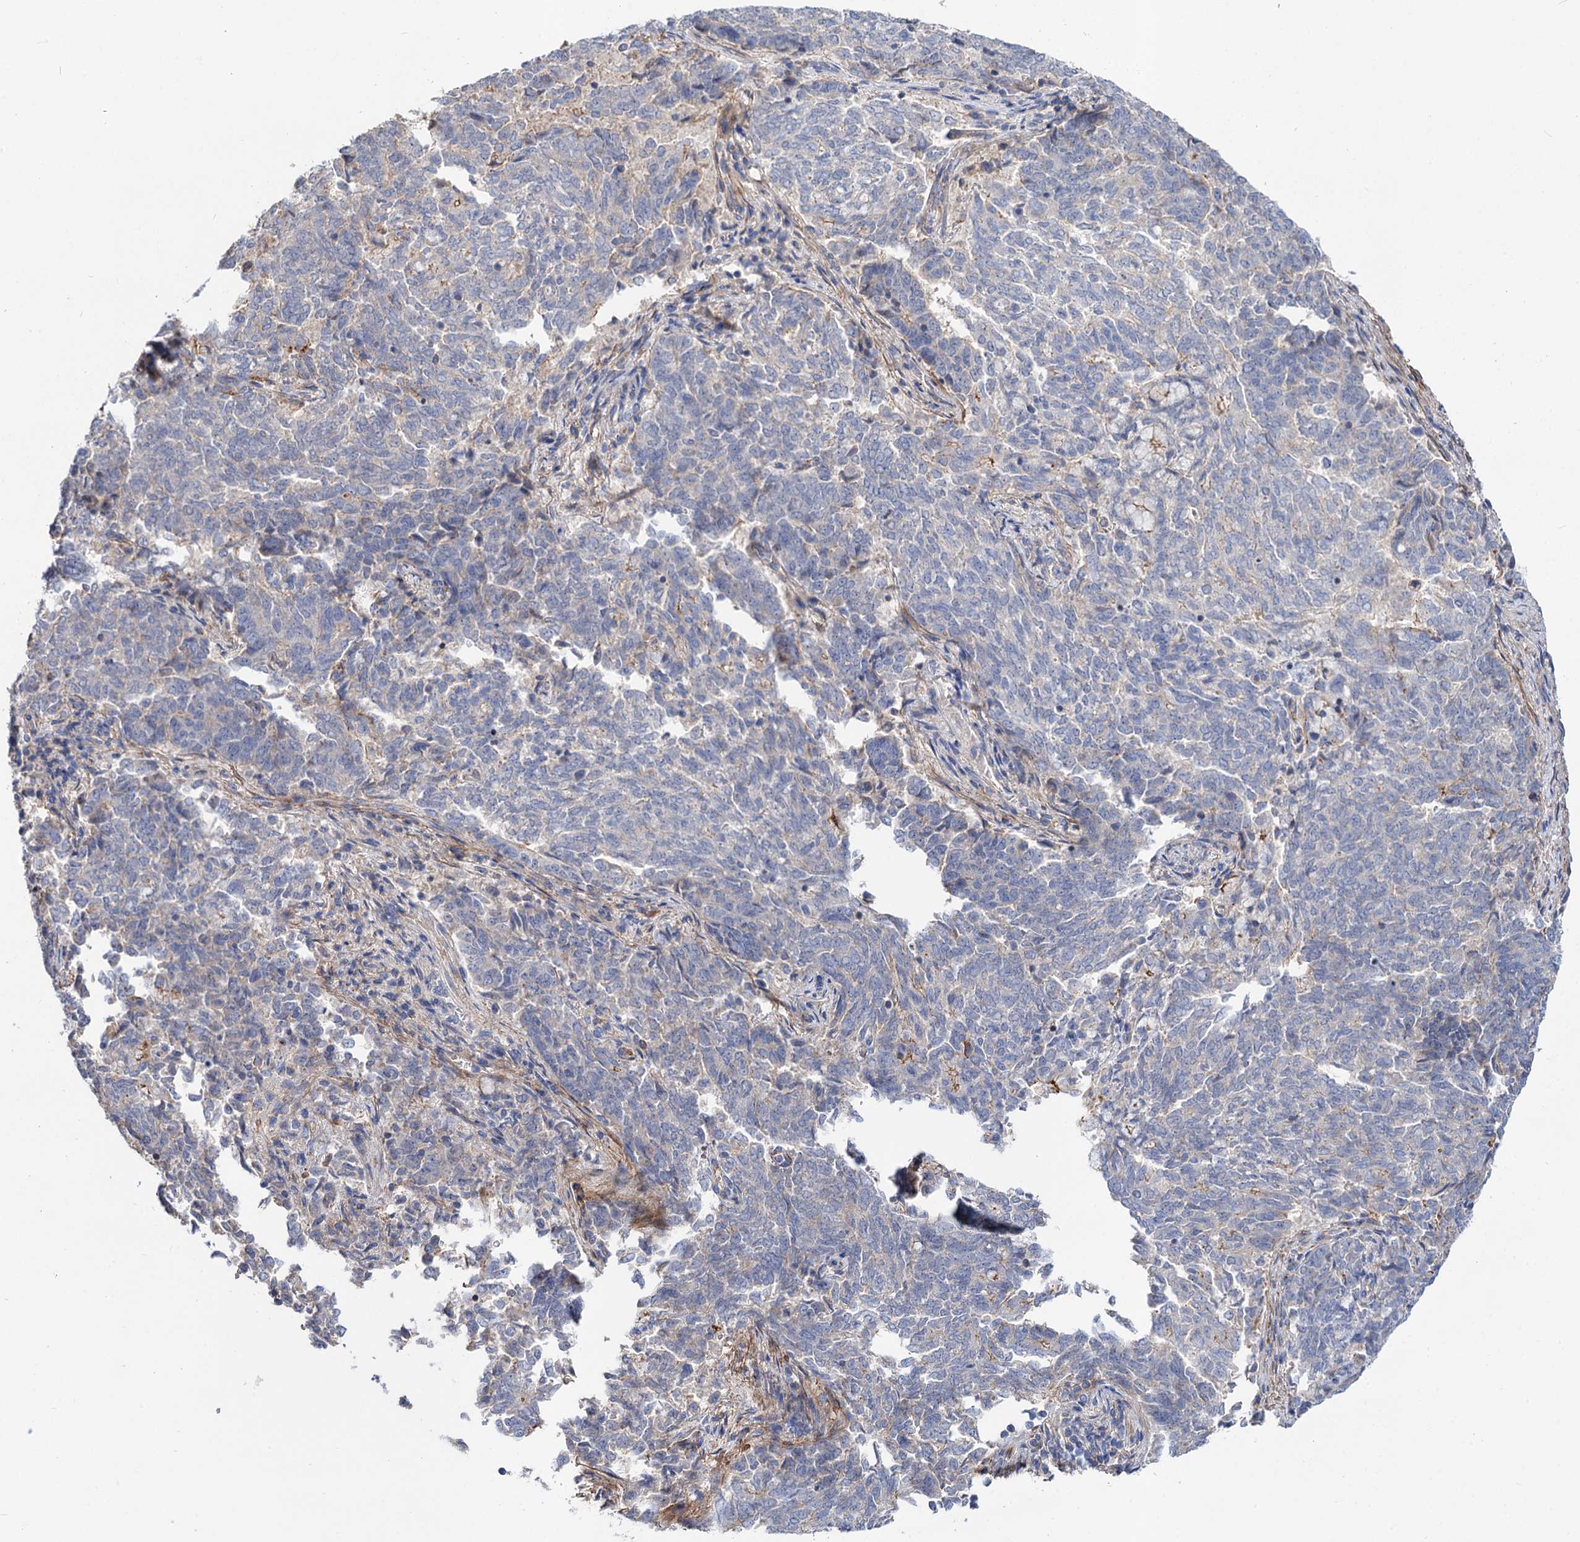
{"staining": {"intensity": "weak", "quantity": "<25%", "location": "cytoplasmic/membranous"}, "tissue": "endometrial cancer", "cell_type": "Tumor cells", "image_type": "cancer", "snomed": [{"axis": "morphology", "description": "Adenocarcinoma, NOS"}, {"axis": "topography", "description": "Endometrium"}], "caption": "This is a histopathology image of IHC staining of endometrial cancer, which shows no expression in tumor cells.", "gene": "NUDCD2", "patient": {"sex": "female", "age": 80}}